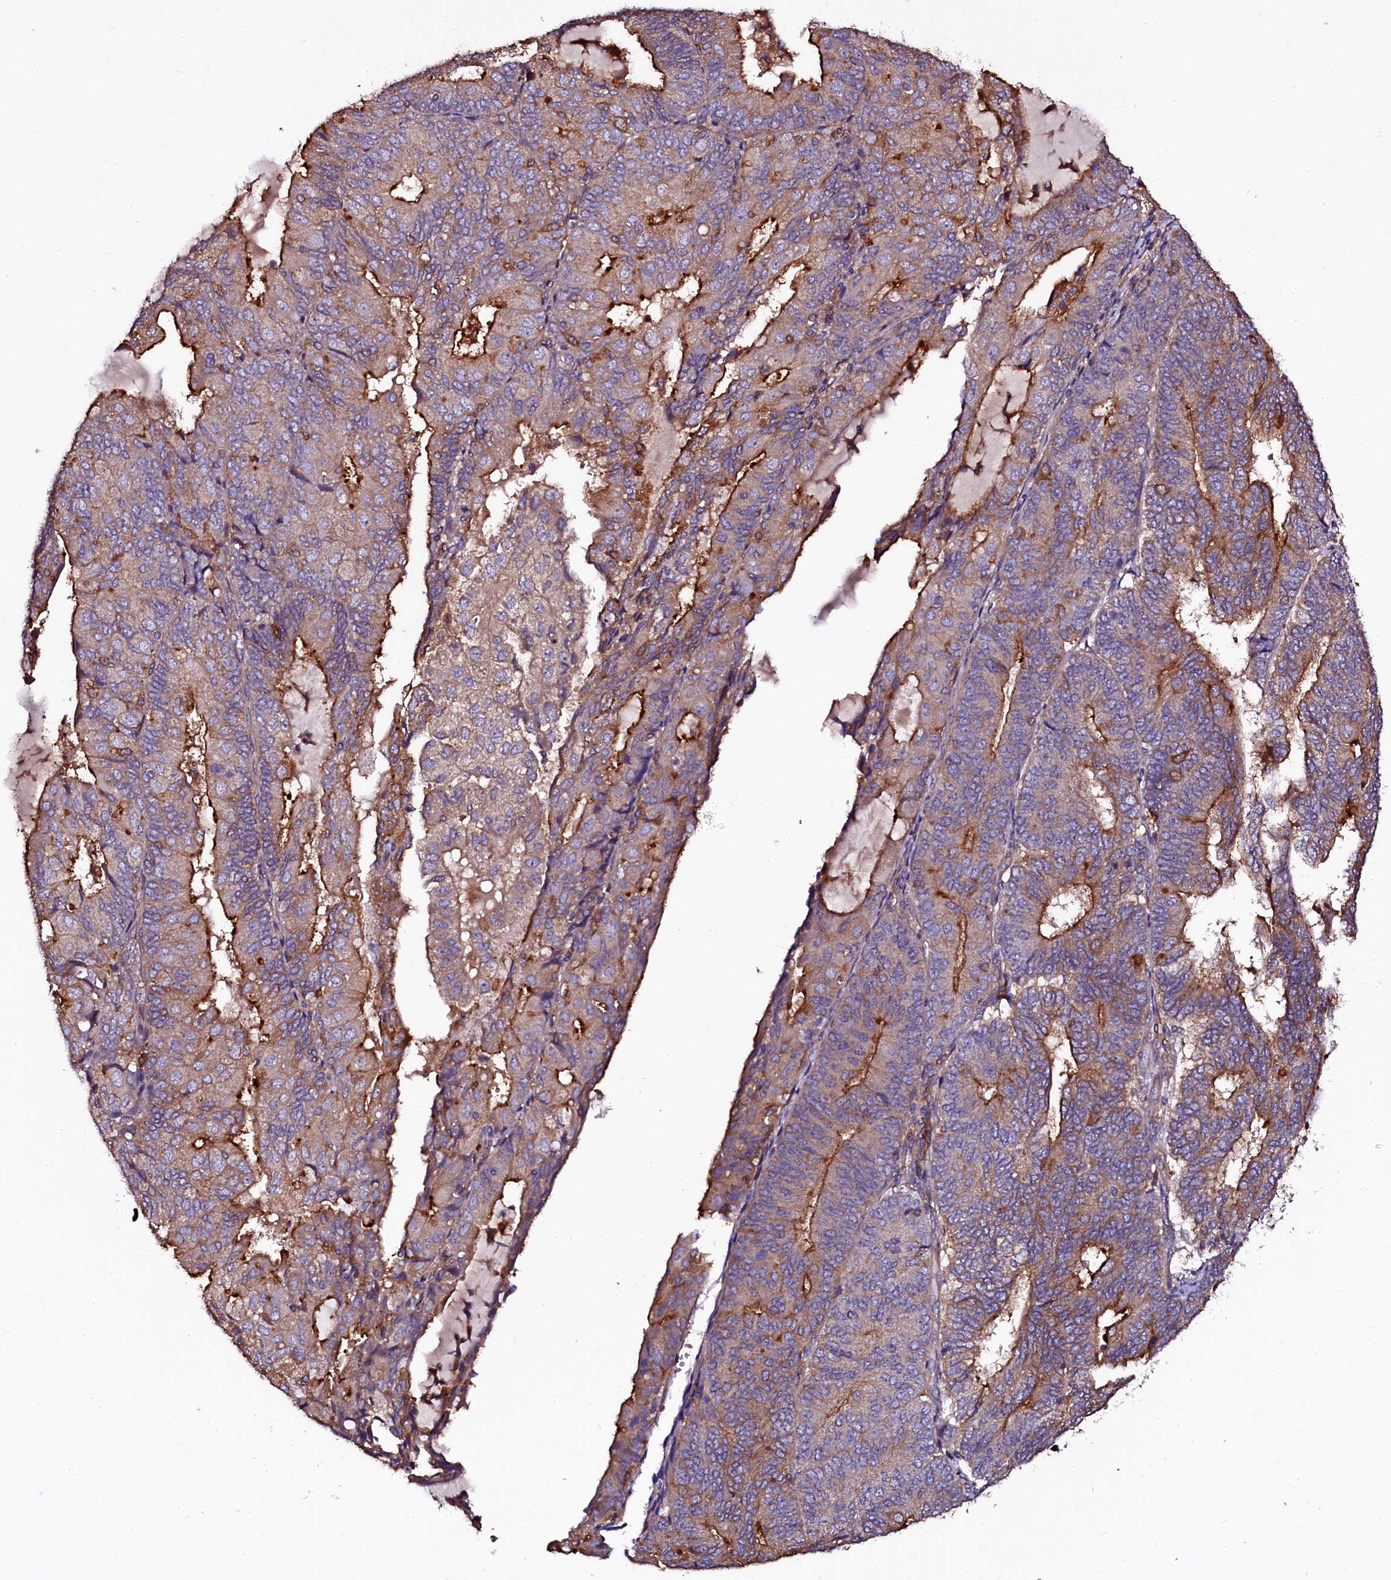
{"staining": {"intensity": "strong", "quantity": "25%-75%", "location": "cytoplasmic/membranous"}, "tissue": "endometrial cancer", "cell_type": "Tumor cells", "image_type": "cancer", "snomed": [{"axis": "morphology", "description": "Adenocarcinoma, NOS"}, {"axis": "topography", "description": "Endometrium"}], "caption": "Approximately 25%-75% of tumor cells in endometrial cancer (adenocarcinoma) display strong cytoplasmic/membranous protein expression as visualized by brown immunohistochemical staining.", "gene": "APPL2", "patient": {"sex": "female", "age": 81}}